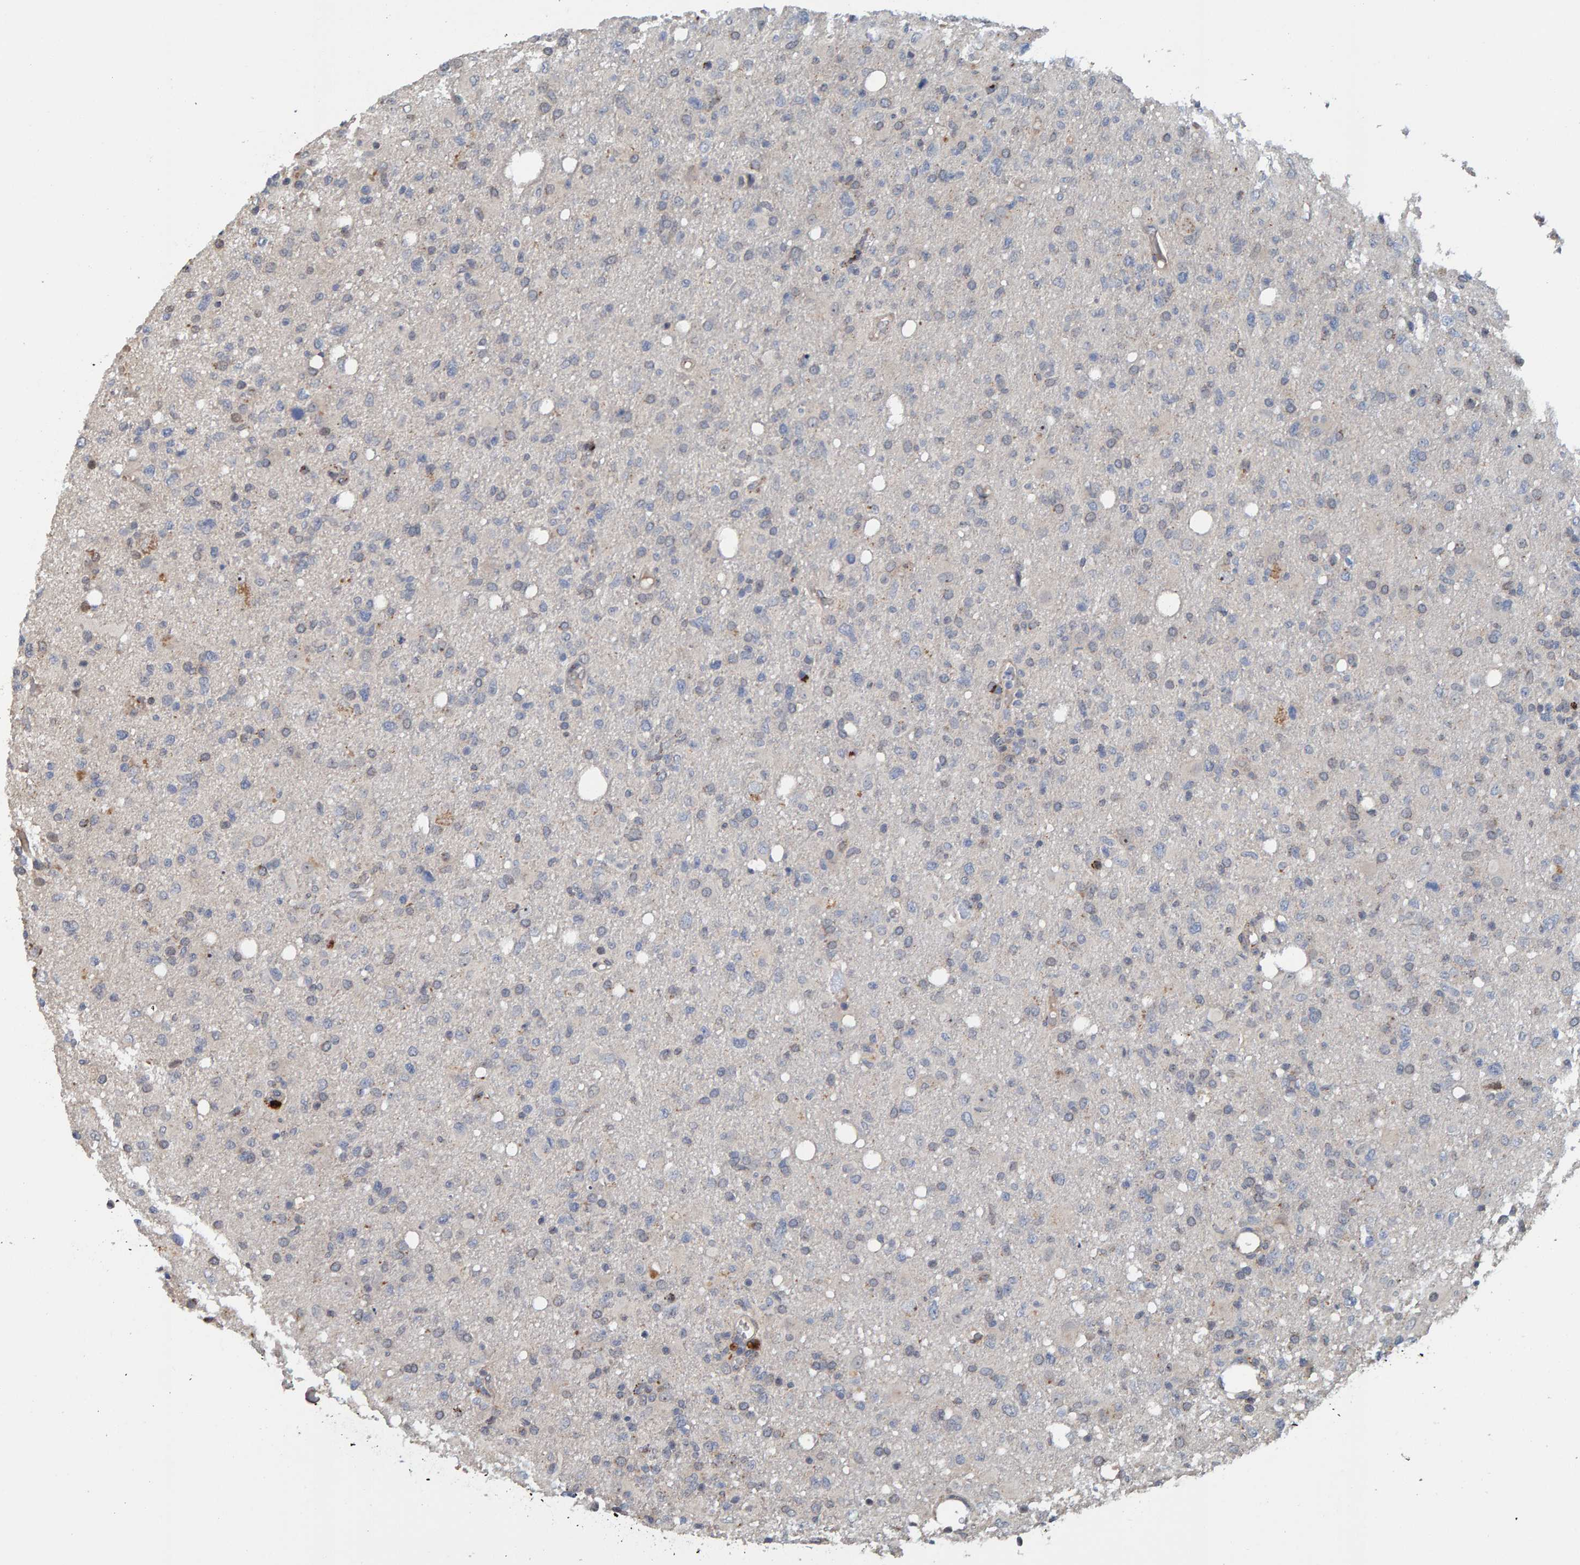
{"staining": {"intensity": "negative", "quantity": "none", "location": "none"}, "tissue": "glioma", "cell_type": "Tumor cells", "image_type": "cancer", "snomed": [{"axis": "morphology", "description": "Glioma, malignant, High grade"}, {"axis": "topography", "description": "Brain"}], "caption": "Immunohistochemical staining of human glioma demonstrates no significant expression in tumor cells.", "gene": "CCDC25", "patient": {"sex": "female", "age": 57}}